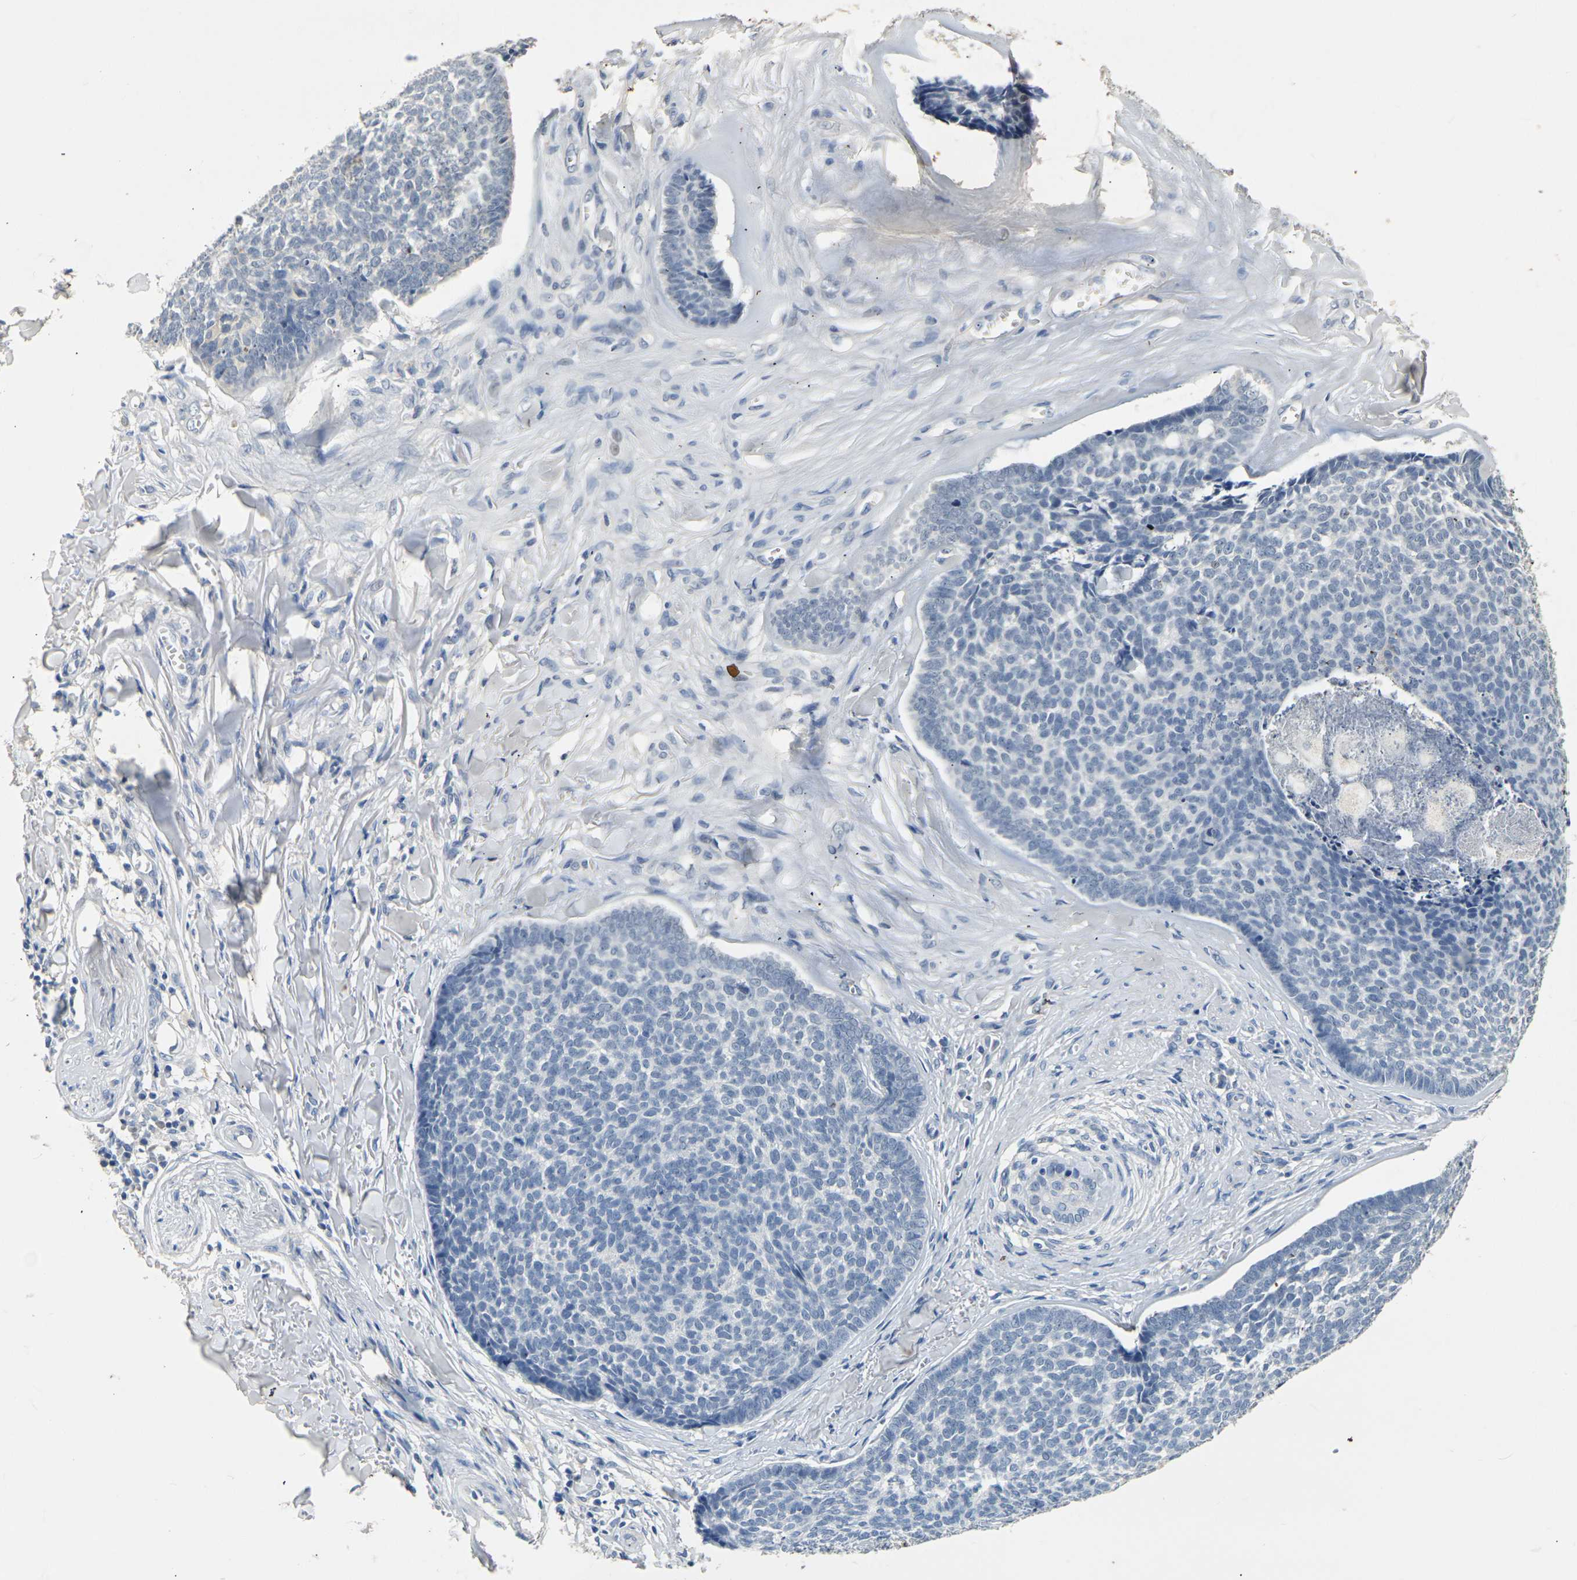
{"staining": {"intensity": "negative", "quantity": "none", "location": "none"}, "tissue": "skin cancer", "cell_type": "Tumor cells", "image_type": "cancer", "snomed": [{"axis": "morphology", "description": "Basal cell carcinoma"}, {"axis": "topography", "description": "Skin"}], "caption": "This image is of skin basal cell carcinoma stained with immunohistochemistry to label a protein in brown with the nuclei are counter-stained blue. There is no positivity in tumor cells.", "gene": "CLDN7", "patient": {"sex": "male", "age": 84}}